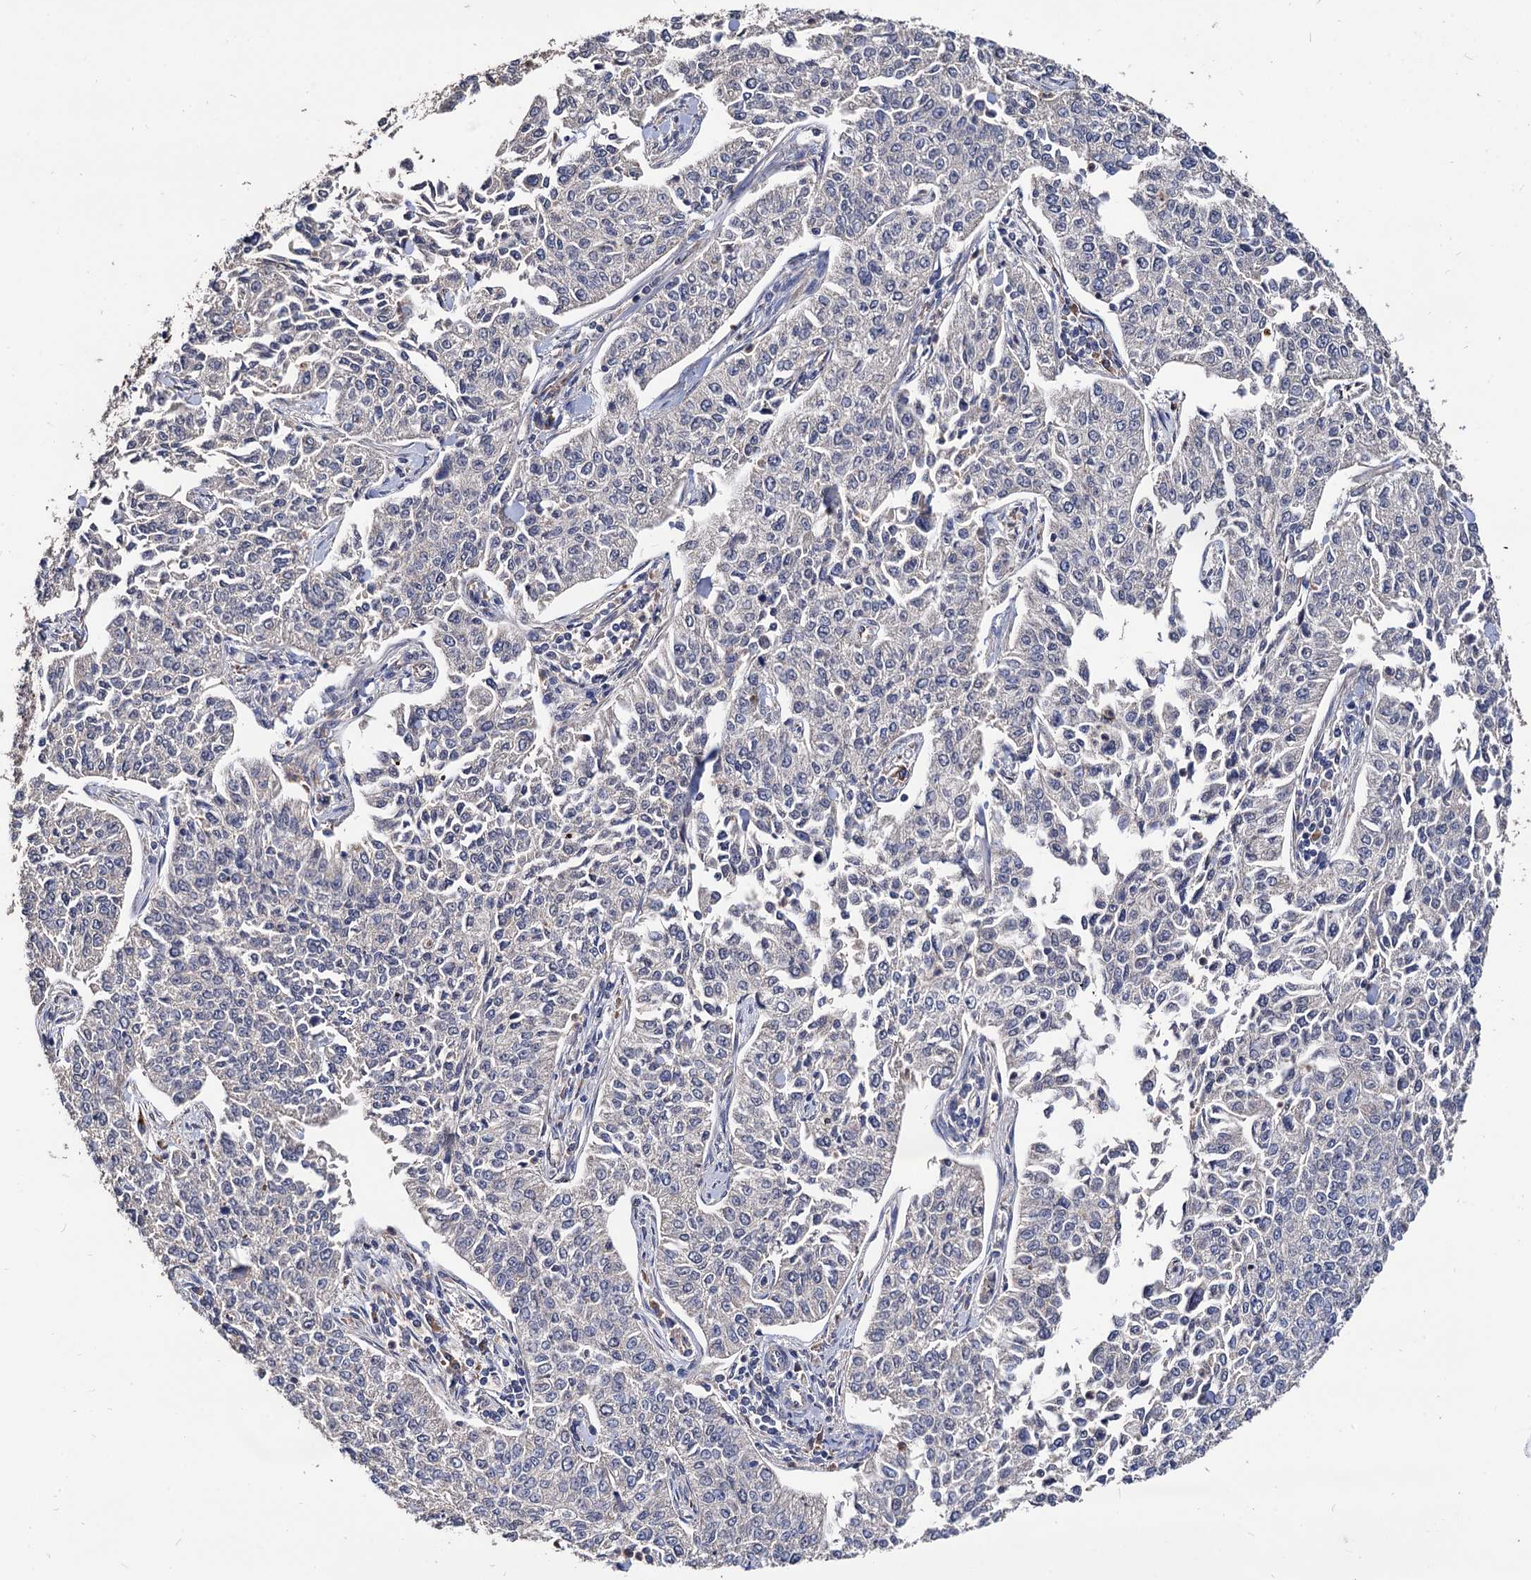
{"staining": {"intensity": "negative", "quantity": "none", "location": "none"}, "tissue": "cervical cancer", "cell_type": "Tumor cells", "image_type": "cancer", "snomed": [{"axis": "morphology", "description": "Squamous cell carcinoma, NOS"}, {"axis": "topography", "description": "Cervix"}], "caption": "The histopathology image exhibits no significant positivity in tumor cells of squamous cell carcinoma (cervical).", "gene": "RASSF1", "patient": {"sex": "female", "age": 35}}